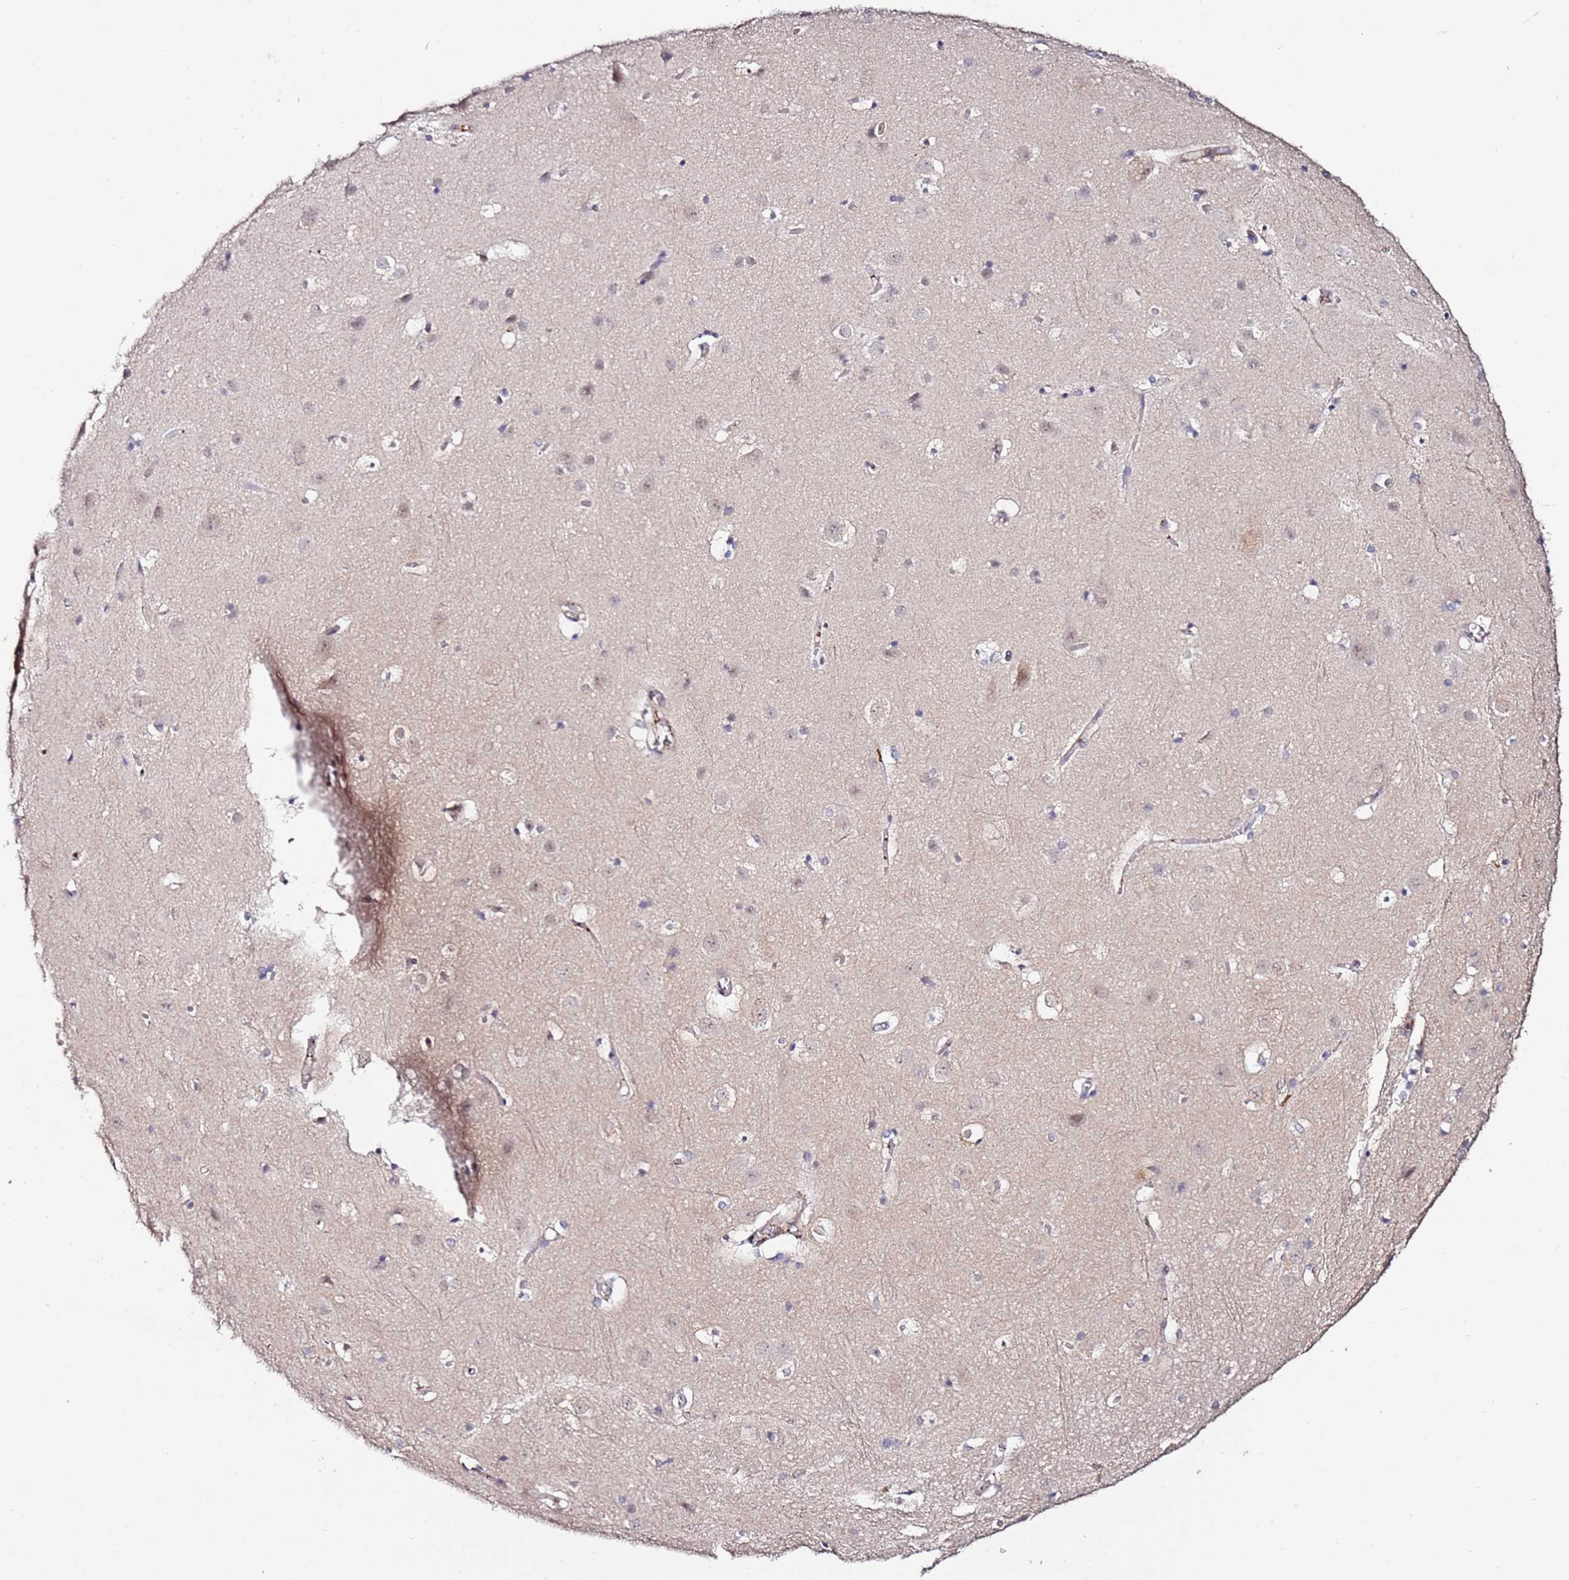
{"staining": {"intensity": "moderate", "quantity": "<25%", "location": "cytoplasmic/membranous"}, "tissue": "cerebral cortex", "cell_type": "Endothelial cells", "image_type": "normal", "snomed": [{"axis": "morphology", "description": "Normal tissue, NOS"}, {"axis": "topography", "description": "Cerebral cortex"}], "caption": "A histopathology image showing moderate cytoplasmic/membranous positivity in about <25% of endothelial cells in normal cerebral cortex, as visualized by brown immunohistochemical staining.", "gene": "DUSP28", "patient": {"sex": "male", "age": 54}}